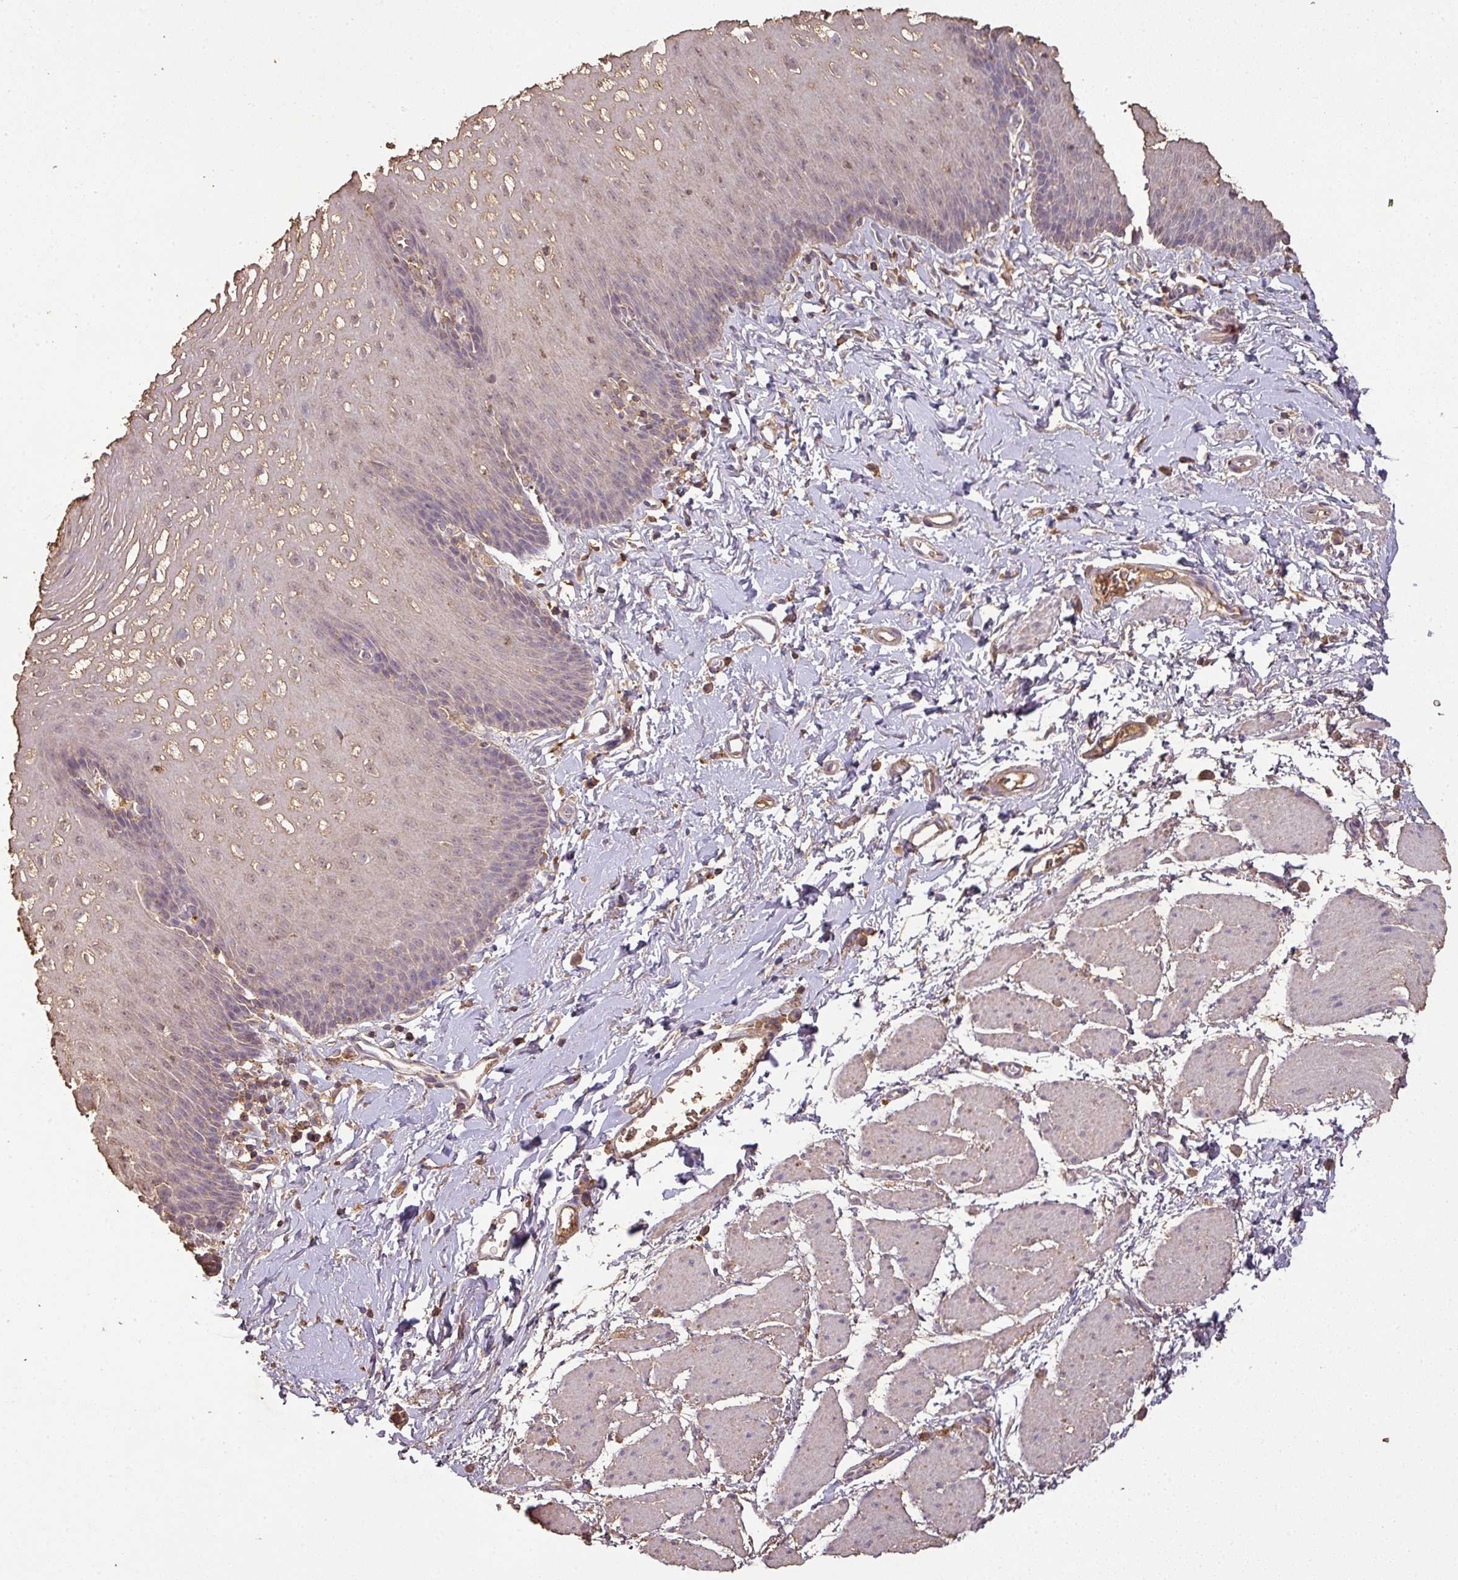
{"staining": {"intensity": "moderate", "quantity": "<25%", "location": "nuclear"}, "tissue": "esophagus", "cell_type": "Squamous epithelial cells", "image_type": "normal", "snomed": [{"axis": "morphology", "description": "Normal tissue, NOS"}, {"axis": "topography", "description": "Esophagus"}], "caption": "Squamous epithelial cells demonstrate low levels of moderate nuclear positivity in approximately <25% of cells in unremarkable human esophagus. The staining is performed using DAB brown chromogen to label protein expression. The nuclei are counter-stained blue using hematoxylin.", "gene": "ATAT1", "patient": {"sex": "male", "age": 70}}